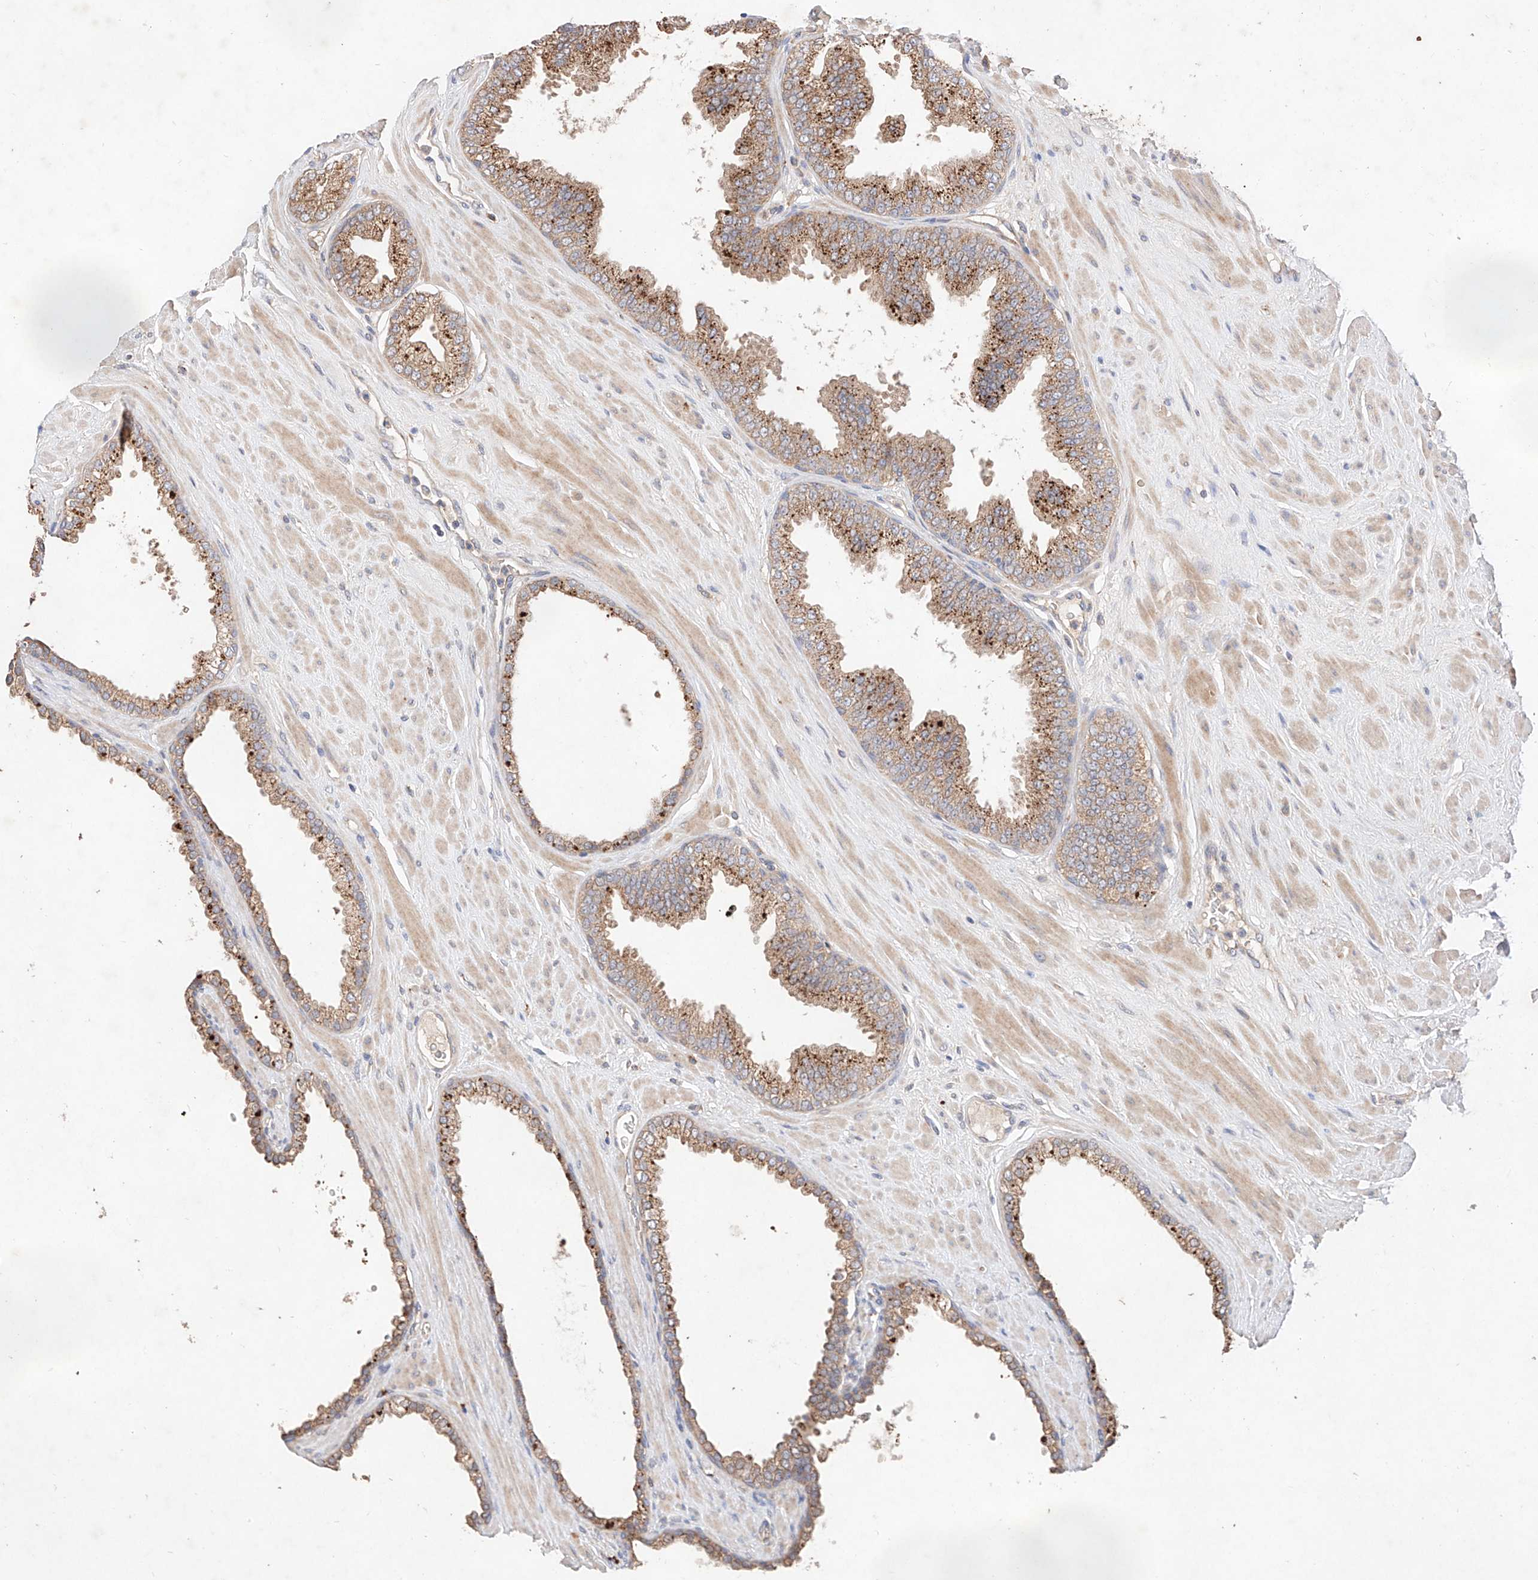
{"staining": {"intensity": "moderate", "quantity": ">75%", "location": "cytoplasmic/membranous"}, "tissue": "prostate cancer", "cell_type": "Tumor cells", "image_type": "cancer", "snomed": [{"axis": "morphology", "description": "Adenocarcinoma, Low grade"}, {"axis": "topography", "description": "Prostate"}], "caption": "Brown immunohistochemical staining in prostate adenocarcinoma (low-grade) exhibits moderate cytoplasmic/membranous positivity in about >75% of tumor cells.", "gene": "C6orf62", "patient": {"sex": "male", "age": 62}}